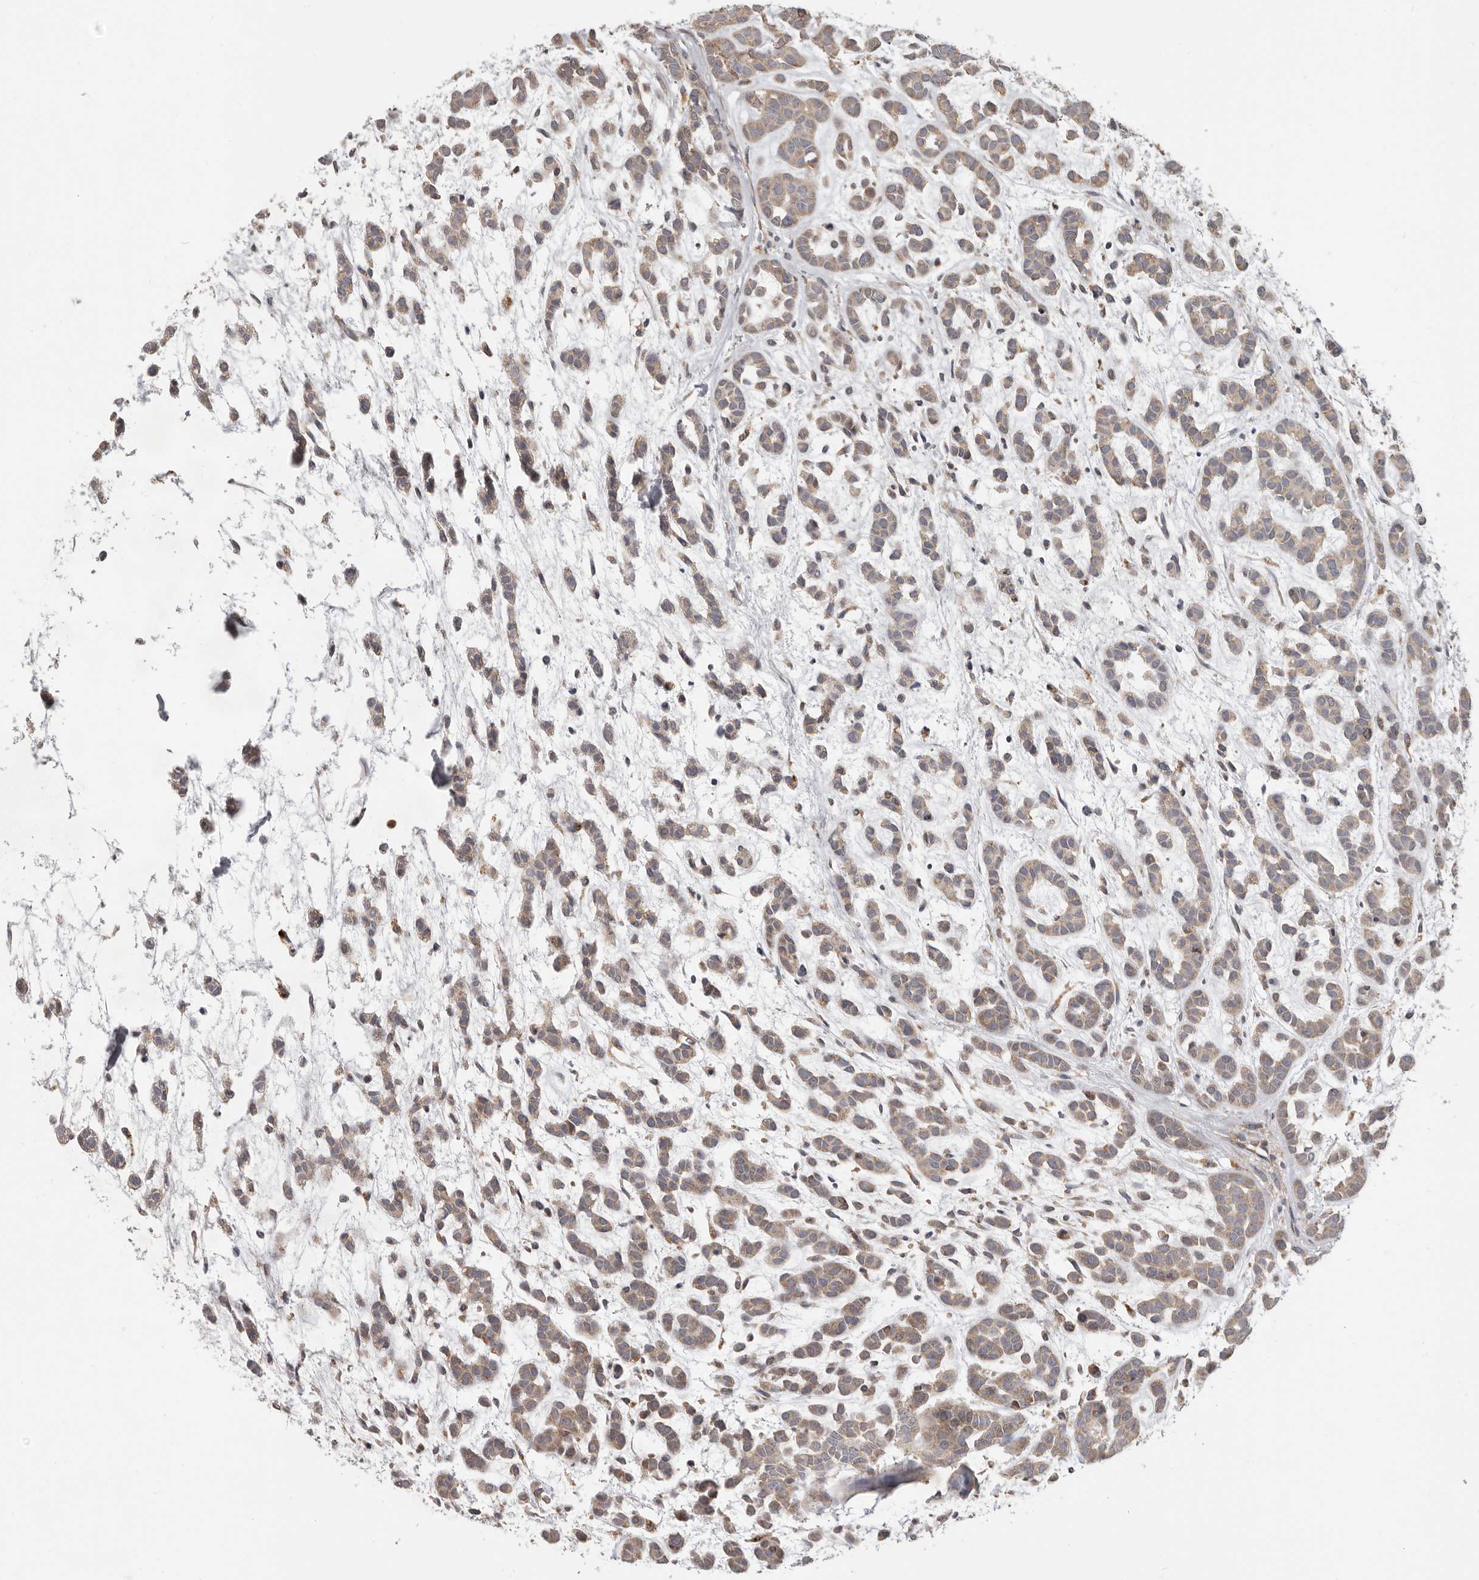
{"staining": {"intensity": "moderate", "quantity": ">75%", "location": "cytoplasmic/membranous"}, "tissue": "head and neck cancer", "cell_type": "Tumor cells", "image_type": "cancer", "snomed": [{"axis": "morphology", "description": "Adenocarcinoma, NOS"}, {"axis": "morphology", "description": "Adenoma, NOS"}, {"axis": "topography", "description": "Head-Neck"}], "caption": "Immunohistochemical staining of head and neck cancer (adenoma) displays medium levels of moderate cytoplasmic/membranous expression in approximately >75% of tumor cells.", "gene": "UNK", "patient": {"sex": "female", "age": 55}}